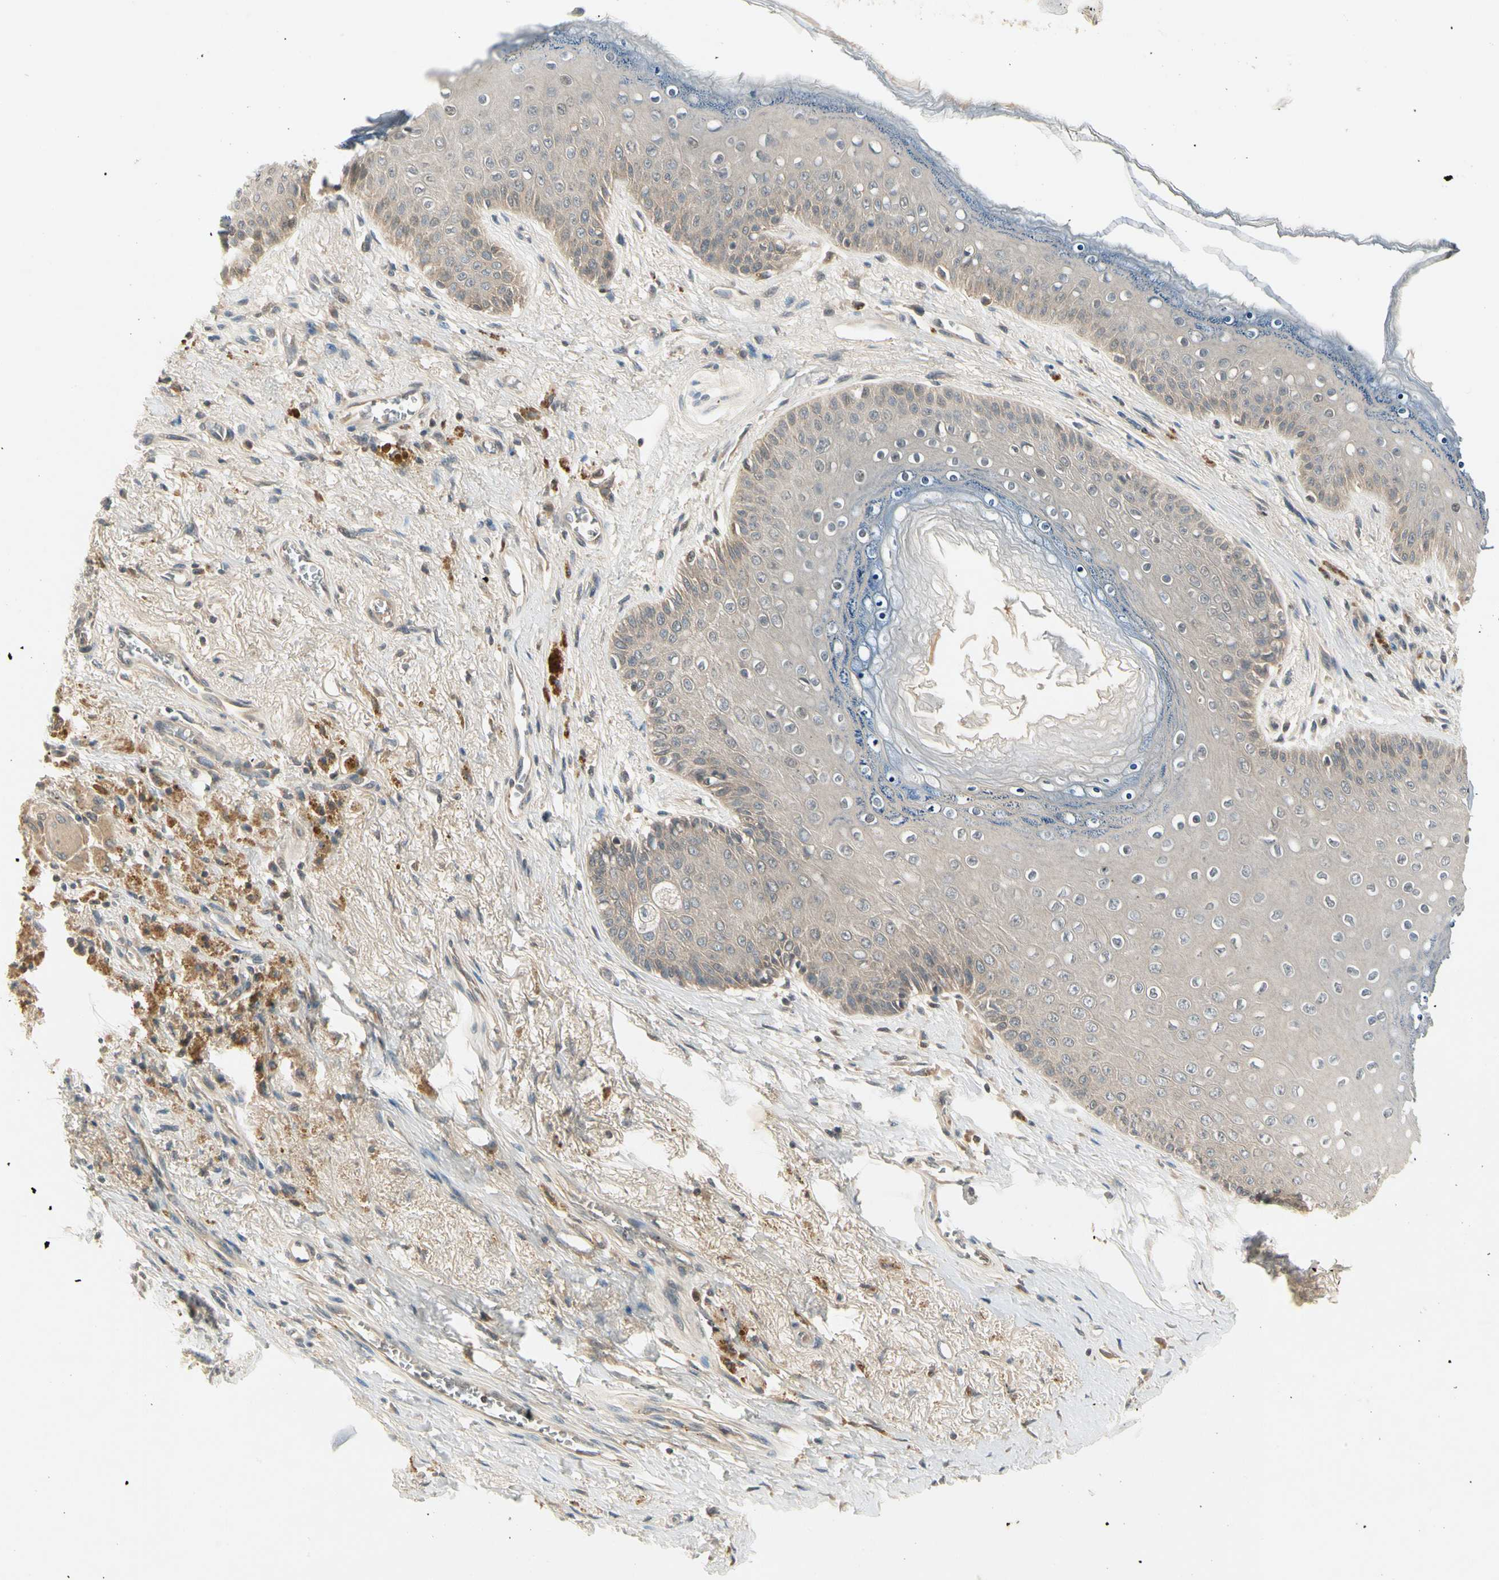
{"staining": {"intensity": "weak", "quantity": "<25%", "location": "cytoplasmic/membranous"}, "tissue": "skin", "cell_type": "Epidermal cells", "image_type": "normal", "snomed": [{"axis": "morphology", "description": "Normal tissue, NOS"}, {"axis": "topography", "description": "Anal"}], "caption": "High magnification brightfield microscopy of normal skin stained with DAB (brown) and counterstained with hematoxylin (blue): epidermal cells show no significant expression. The staining is performed using DAB (3,3'-diaminobenzidine) brown chromogen with nuclei counter-stained in using hematoxylin.", "gene": "CCL4", "patient": {"sex": "female", "age": 46}}